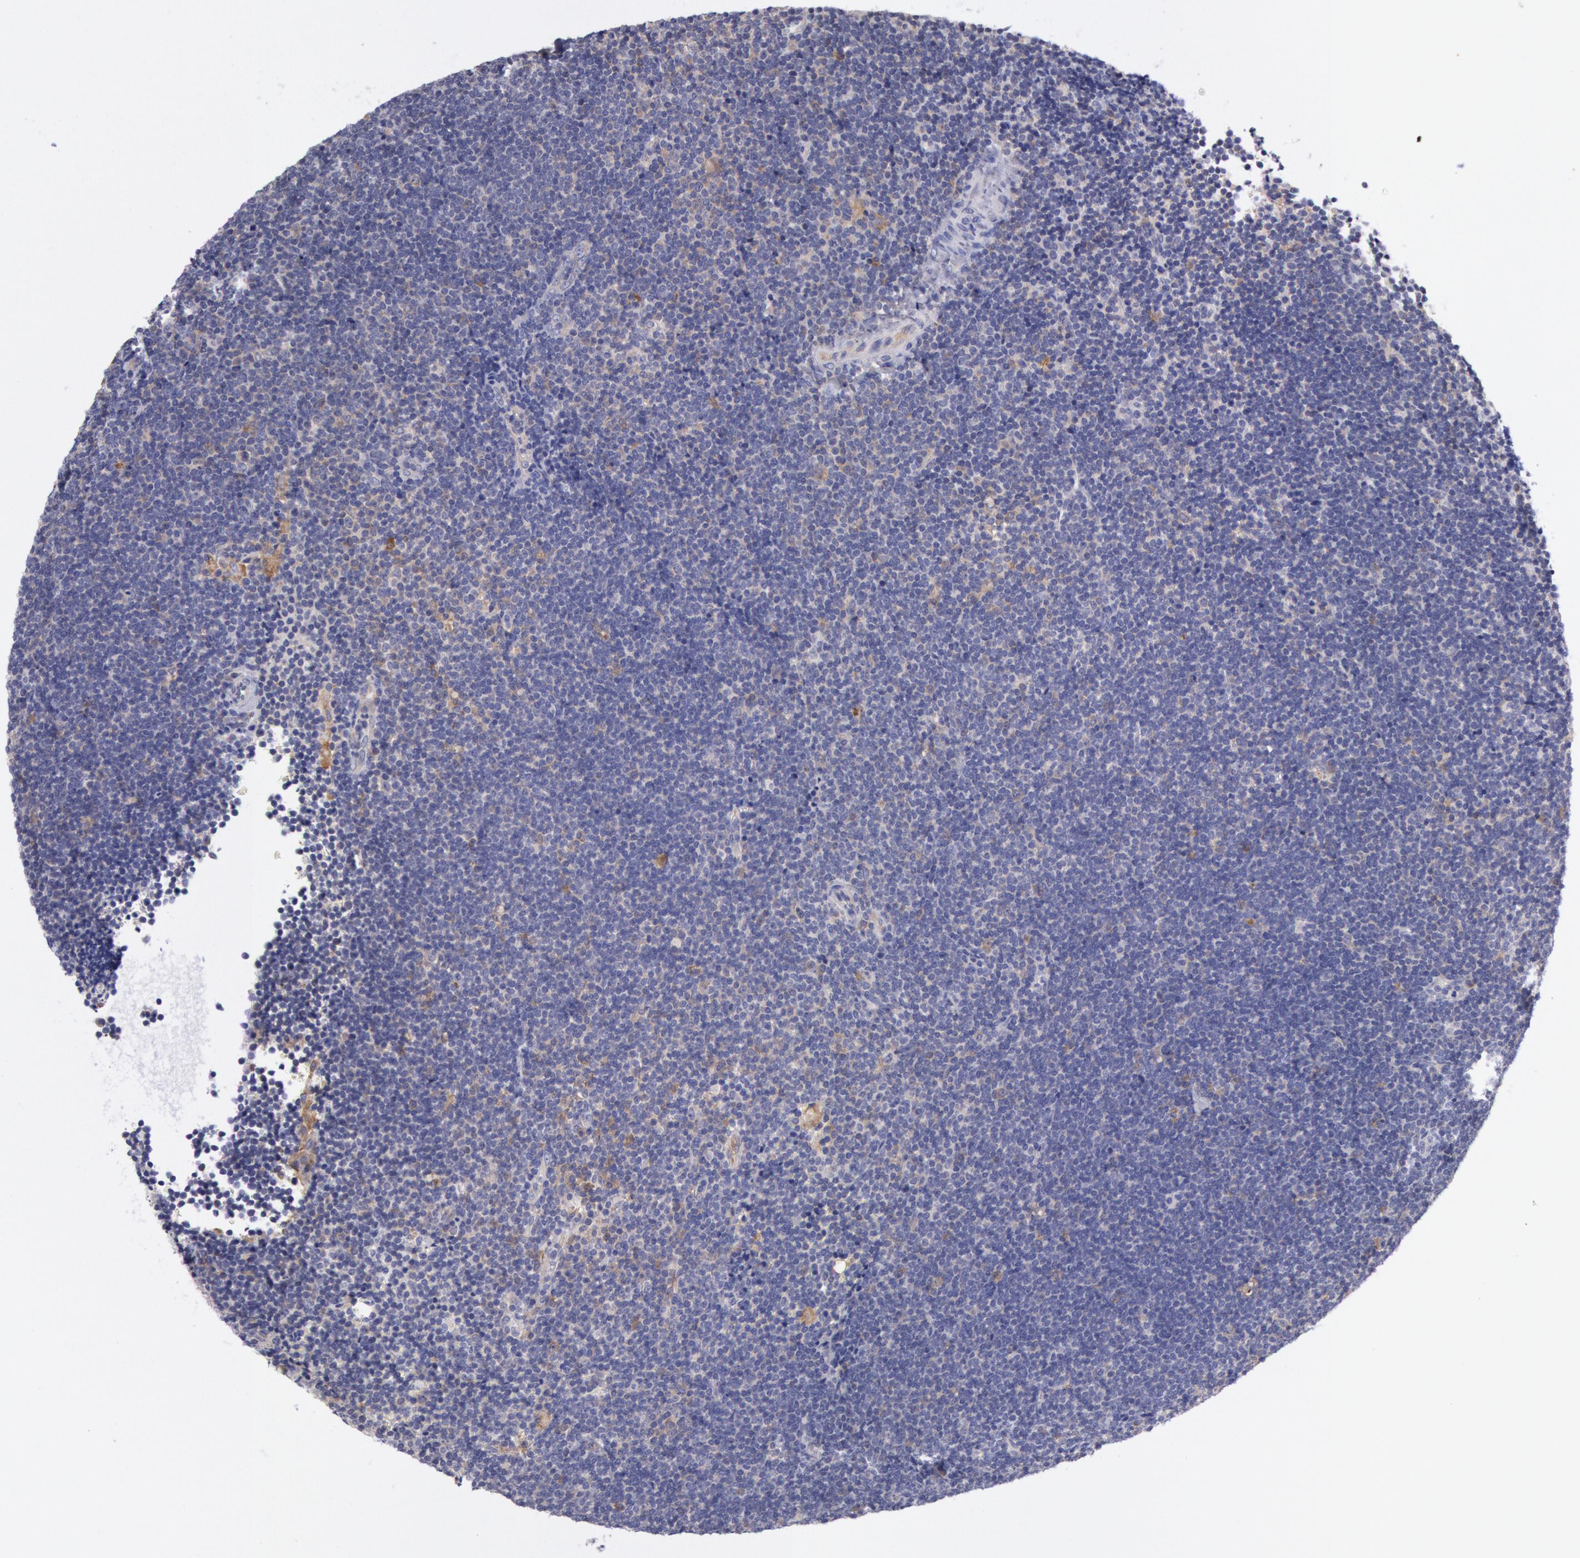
{"staining": {"intensity": "negative", "quantity": "none", "location": "none"}, "tissue": "lymphoma", "cell_type": "Tumor cells", "image_type": "cancer", "snomed": [{"axis": "morphology", "description": "Malignant lymphoma, non-Hodgkin's type, Low grade"}, {"axis": "topography", "description": "Lymph node"}], "caption": "Immunohistochemical staining of lymphoma demonstrates no significant positivity in tumor cells. (Brightfield microscopy of DAB immunohistochemistry at high magnification).", "gene": "MYO5A", "patient": {"sex": "female", "age": 51}}